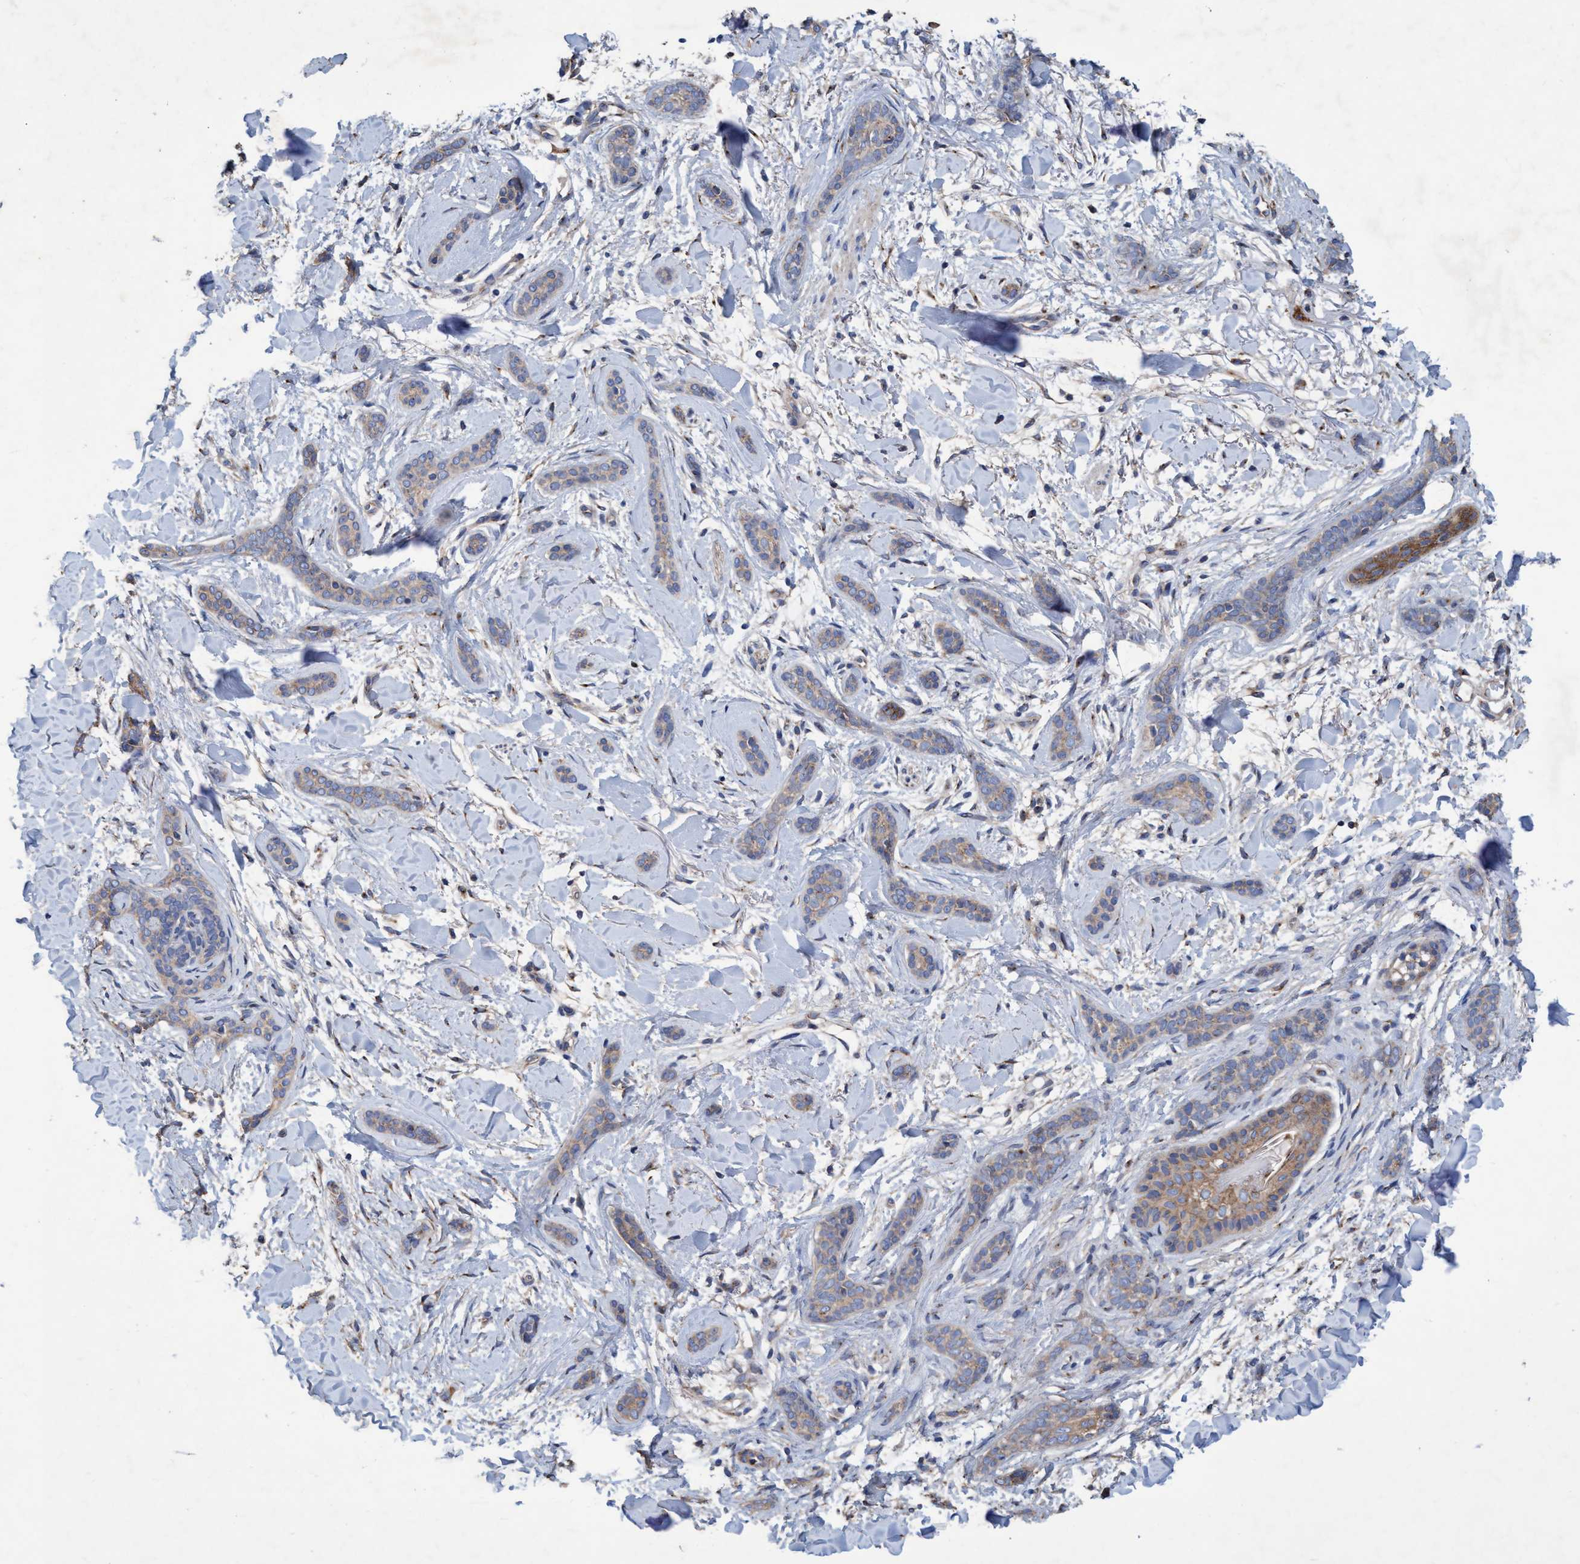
{"staining": {"intensity": "weak", "quantity": ">75%", "location": "cytoplasmic/membranous"}, "tissue": "skin cancer", "cell_type": "Tumor cells", "image_type": "cancer", "snomed": [{"axis": "morphology", "description": "Basal cell carcinoma"}, {"axis": "morphology", "description": "Adnexal tumor, benign"}, {"axis": "topography", "description": "Skin"}], "caption": "Immunohistochemical staining of basal cell carcinoma (skin) shows low levels of weak cytoplasmic/membranous protein staining in about >75% of tumor cells.", "gene": "BICD2", "patient": {"sex": "female", "age": 42}}